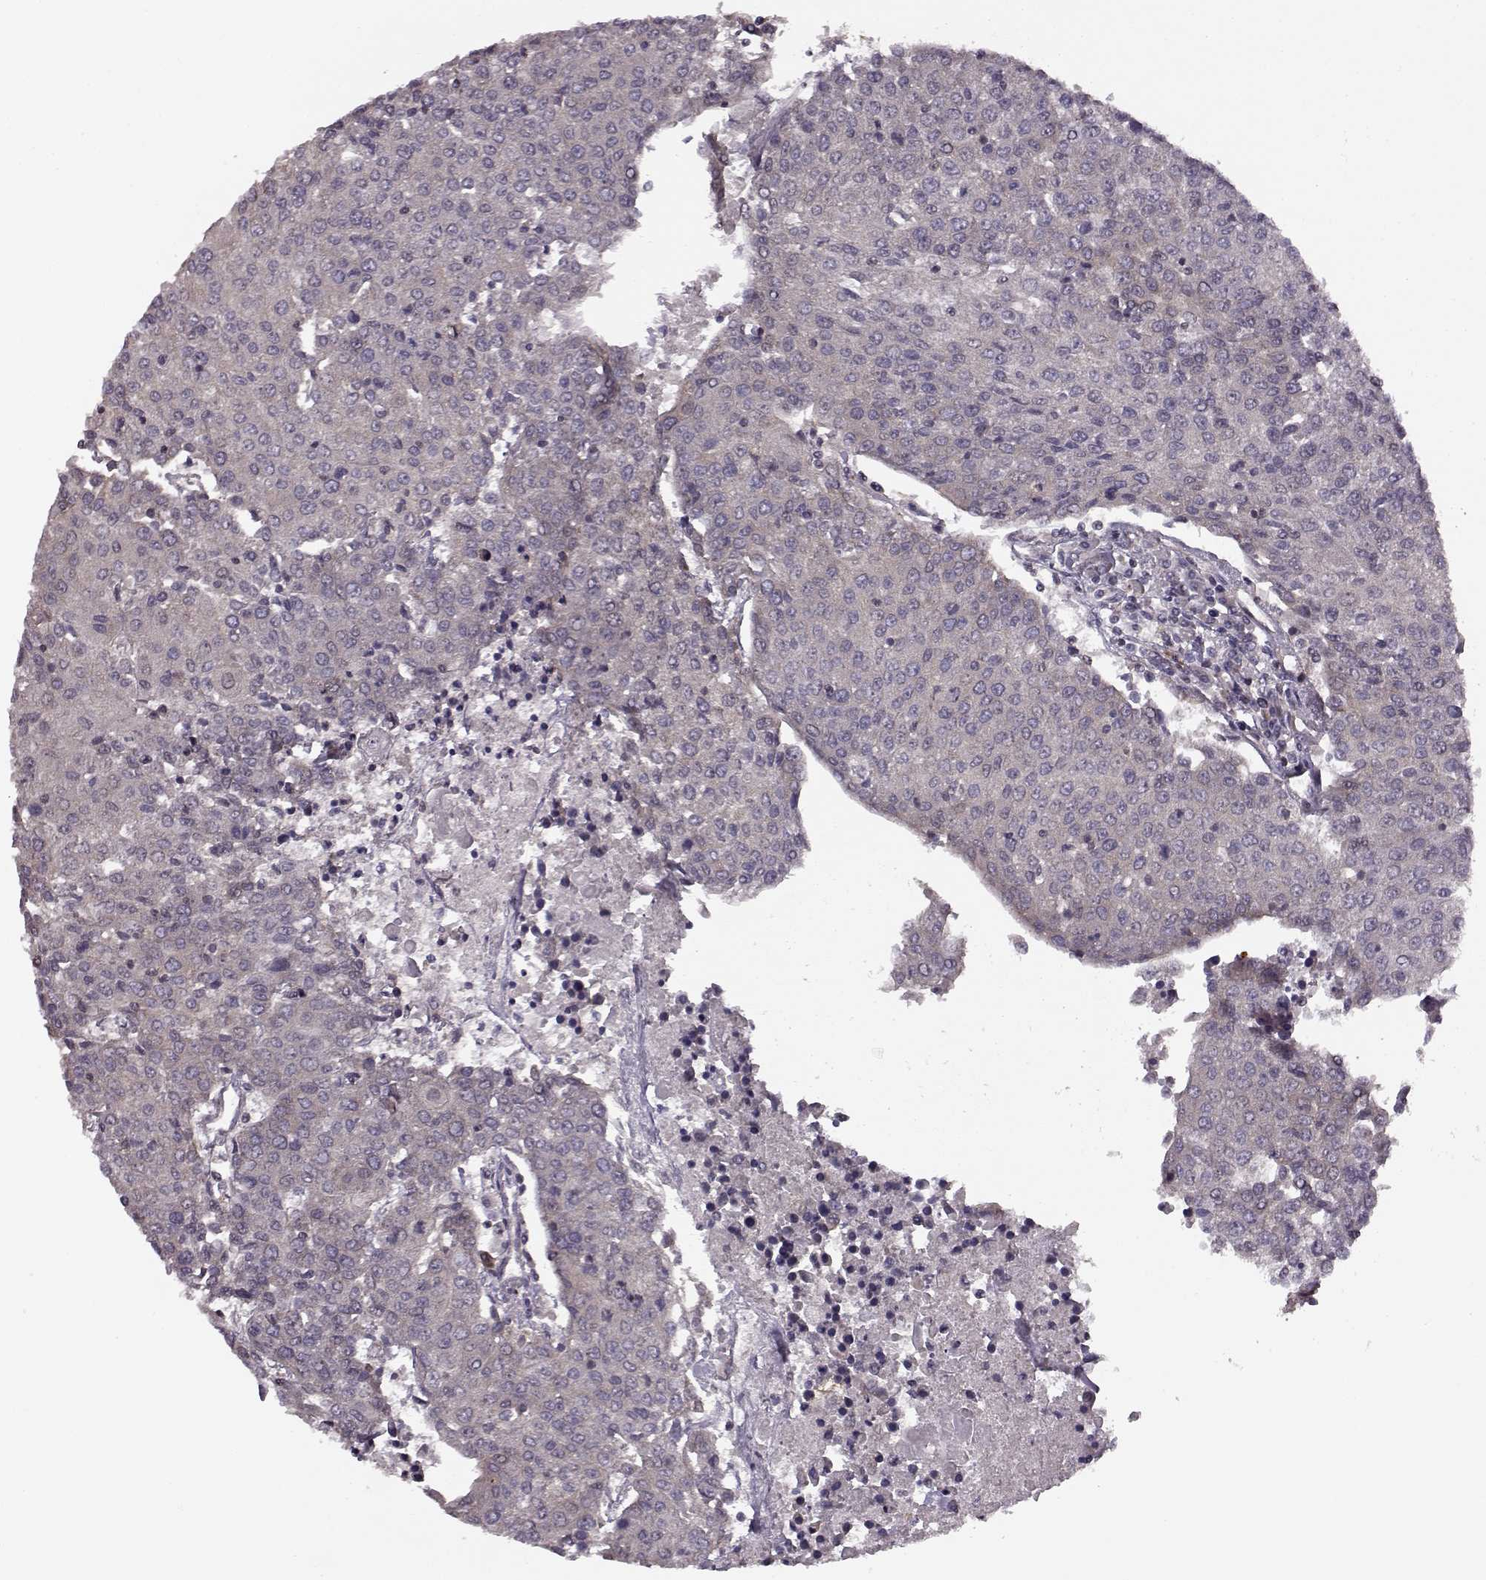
{"staining": {"intensity": "negative", "quantity": "none", "location": "none"}, "tissue": "urothelial cancer", "cell_type": "Tumor cells", "image_type": "cancer", "snomed": [{"axis": "morphology", "description": "Urothelial carcinoma, High grade"}, {"axis": "topography", "description": "Urinary bladder"}], "caption": "A histopathology image of urothelial cancer stained for a protein exhibits no brown staining in tumor cells.", "gene": "SLAIN2", "patient": {"sex": "female", "age": 85}}